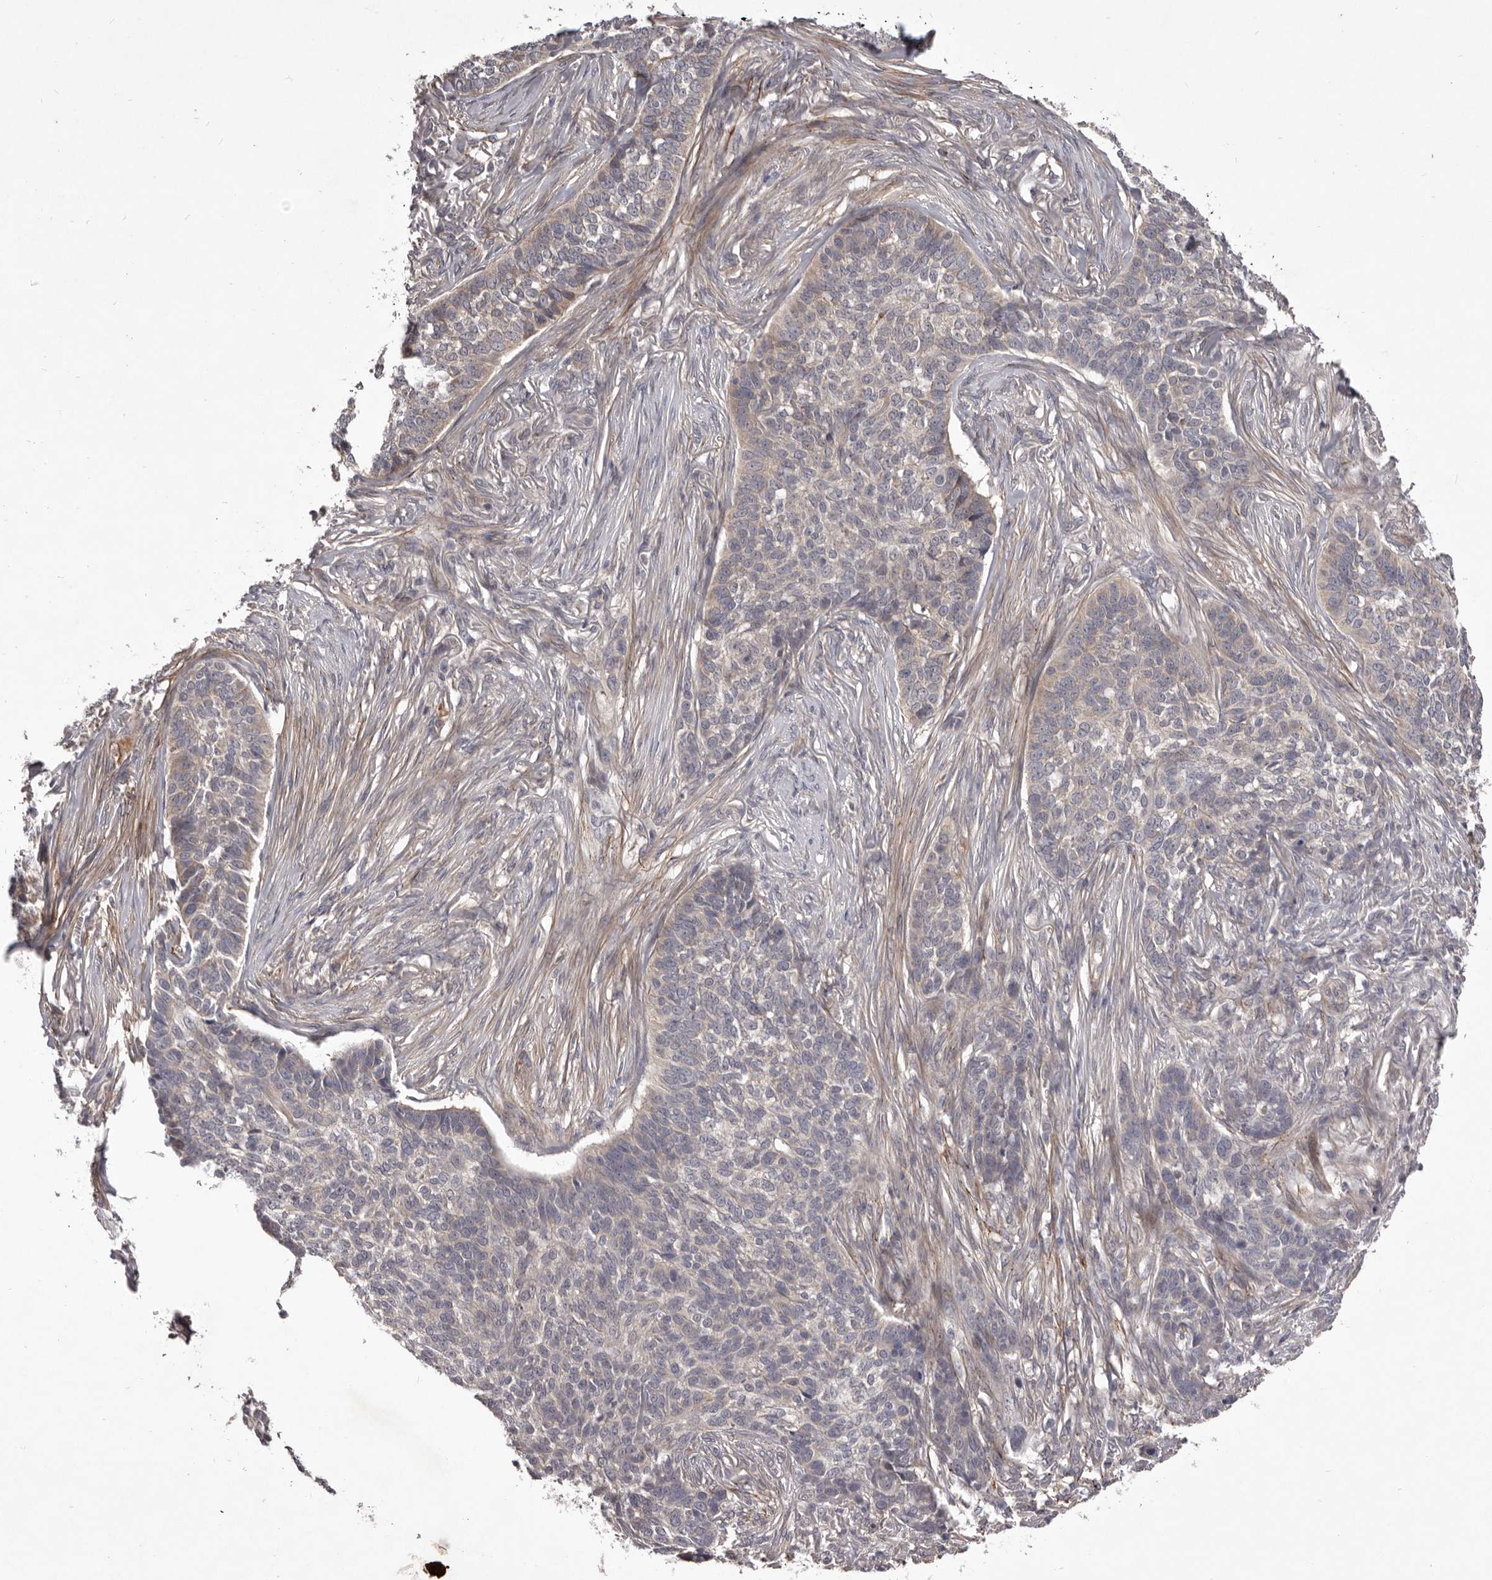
{"staining": {"intensity": "negative", "quantity": "none", "location": "none"}, "tissue": "skin cancer", "cell_type": "Tumor cells", "image_type": "cancer", "snomed": [{"axis": "morphology", "description": "Basal cell carcinoma"}, {"axis": "topography", "description": "Skin"}], "caption": "Histopathology image shows no significant protein expression in tumor cells of skin cancer.", "gene": "HBS1L", "patient": {"sex": "male", "age": 85}}